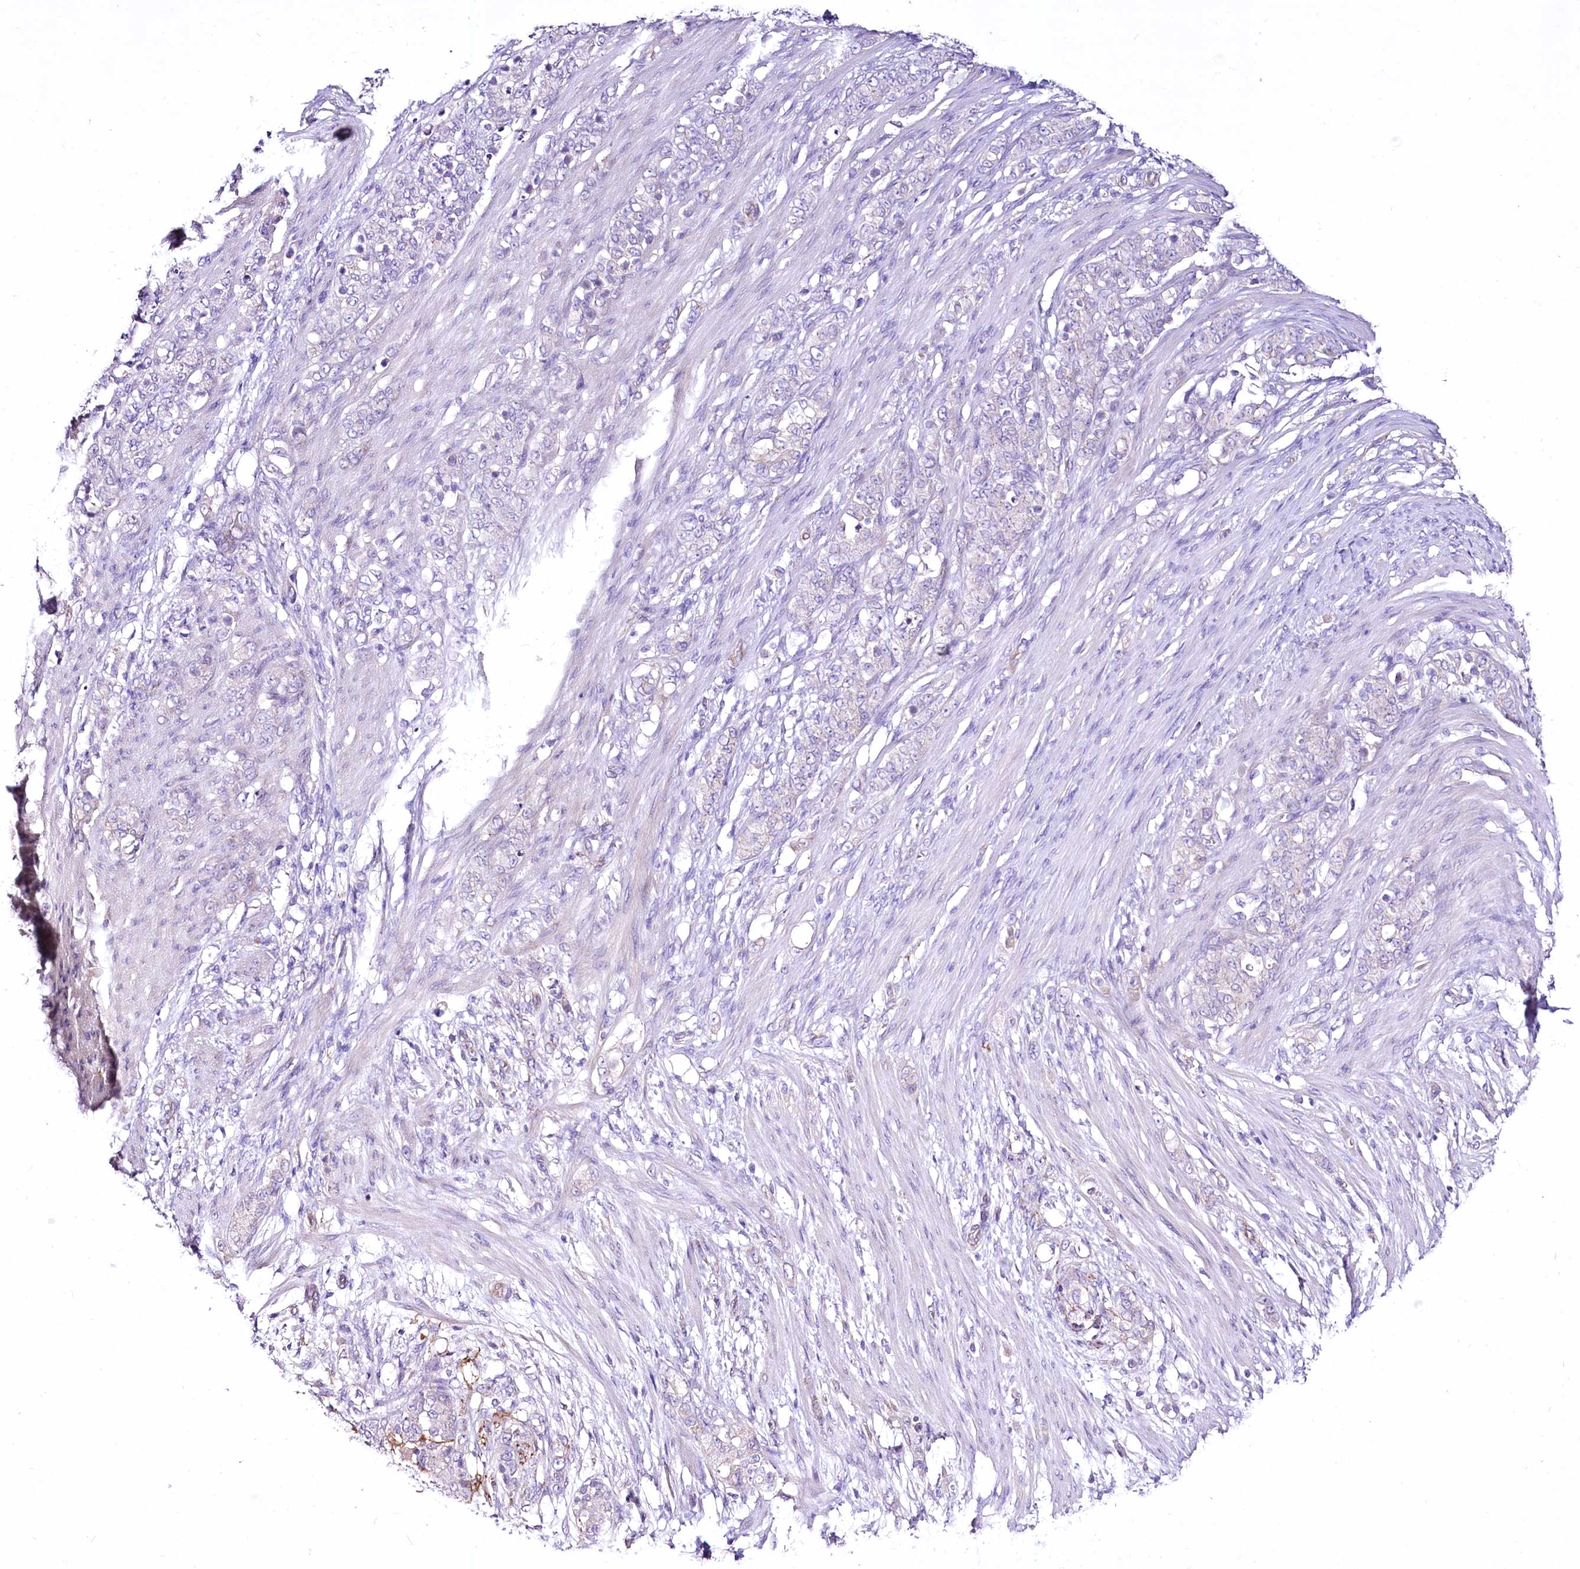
{"staining": {"intensity": "negative", "quantity": "none", "location": "none"}, "tissue": "stomach cancer", "cell_type": "Tumor cells", "image_type": "cancer", "snomed": [{"axis": "morphology", "description": "Adenocarcinoma, NOS"}, {"axis": "topography", "description": "Stomach"}], "caption": "Immunohistochemistry histopathology image of human stomach cancer (adenocarcinoma) stained for a protein (brown), which shows no staining in tumor cells.", "gene": "LRRC34", "patient": {"sex": "female", "age": 79}}